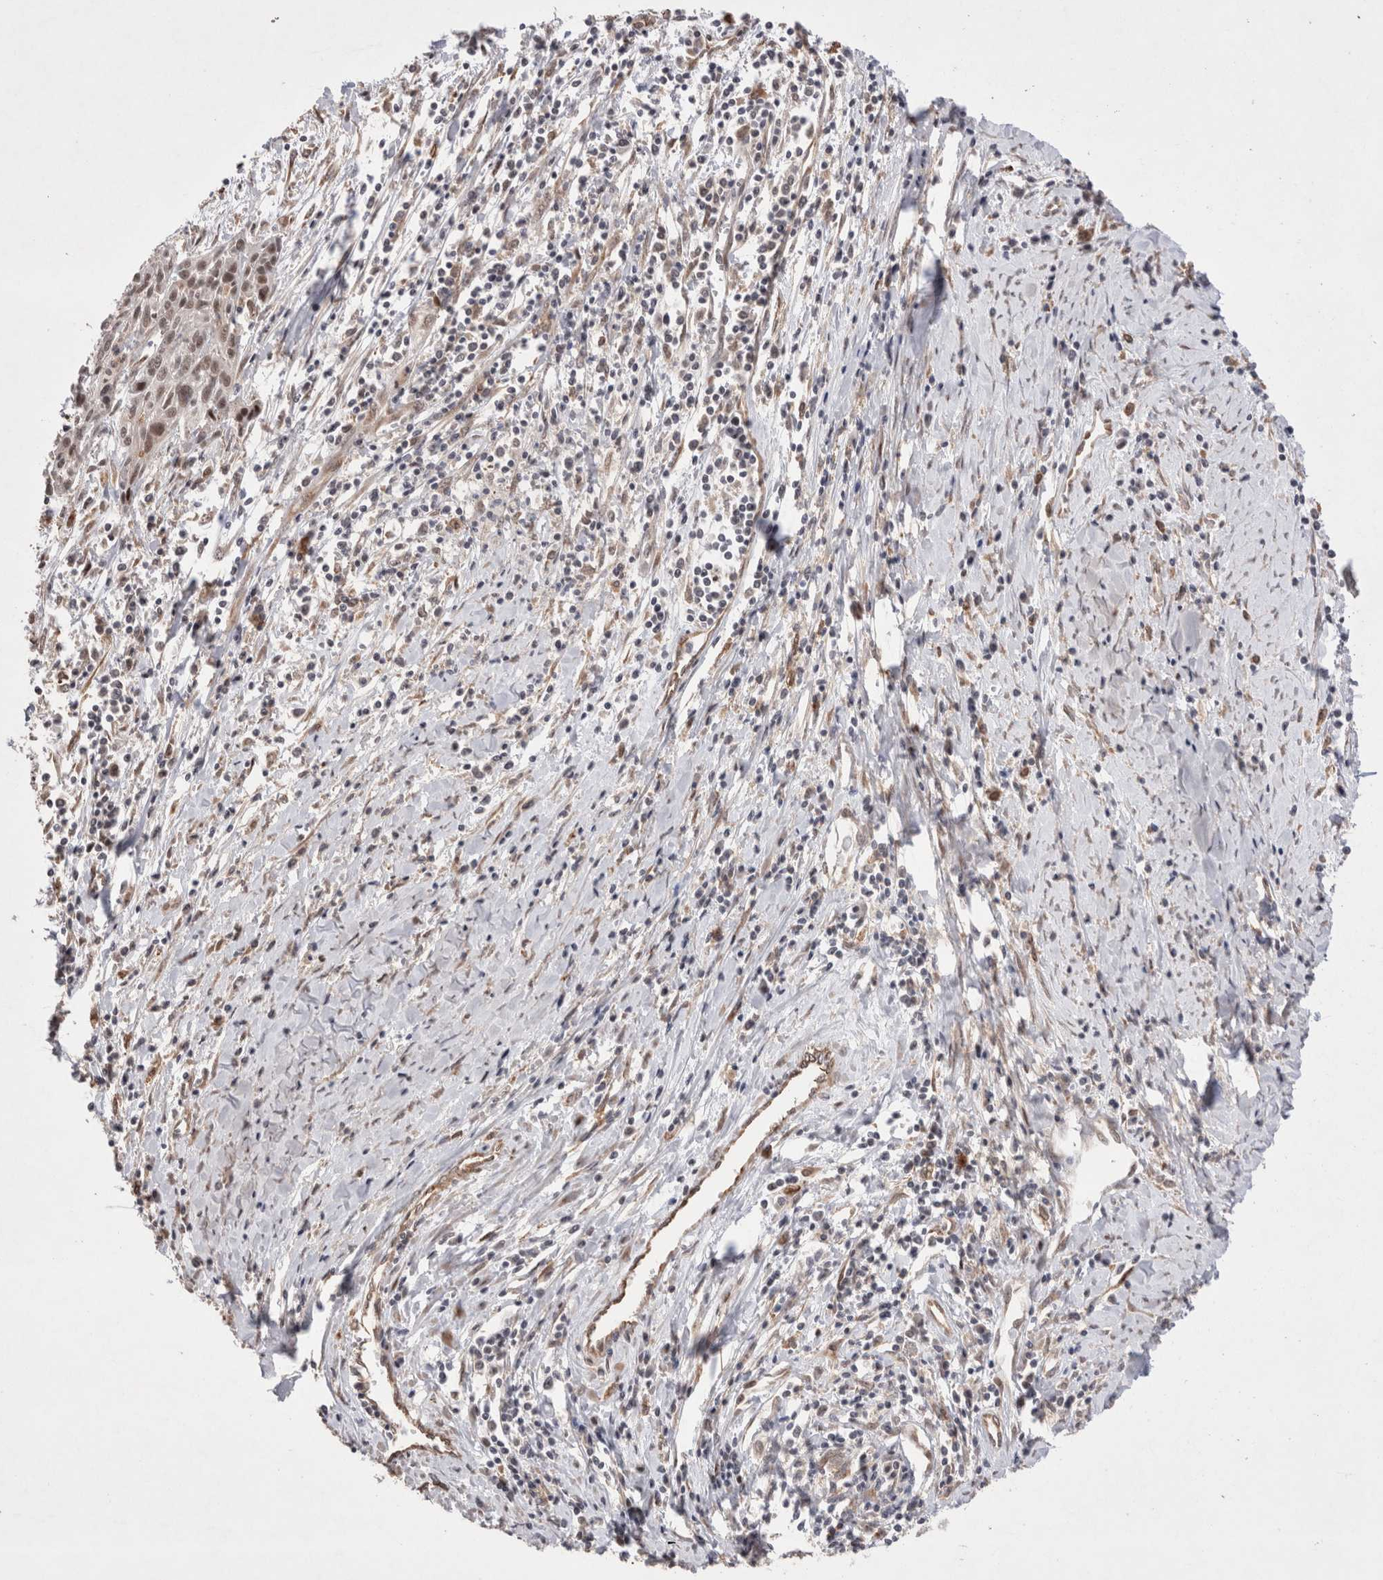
{"staining": {"intensity": "weak", "quantity": ">75%", "location": "nuclear"}, "tissue": "cervical cancer", "cell_type": "Tumor cells", "image_type": "cancer", "snomed": [{"axis": "morphology", "description": "Squamous cell carcinoma, NOS"}, {"axis": "topography", "description": "Cervix"}], "caption": "Cervical cancer was stained to show a protein in brown. There is low levels of weak nuclear positivity in approximately >75% of tumor cells. Nuclei are stained in blue.", "gene": "GIMAP6", "patient": {"sex": "female", "age": 51}}